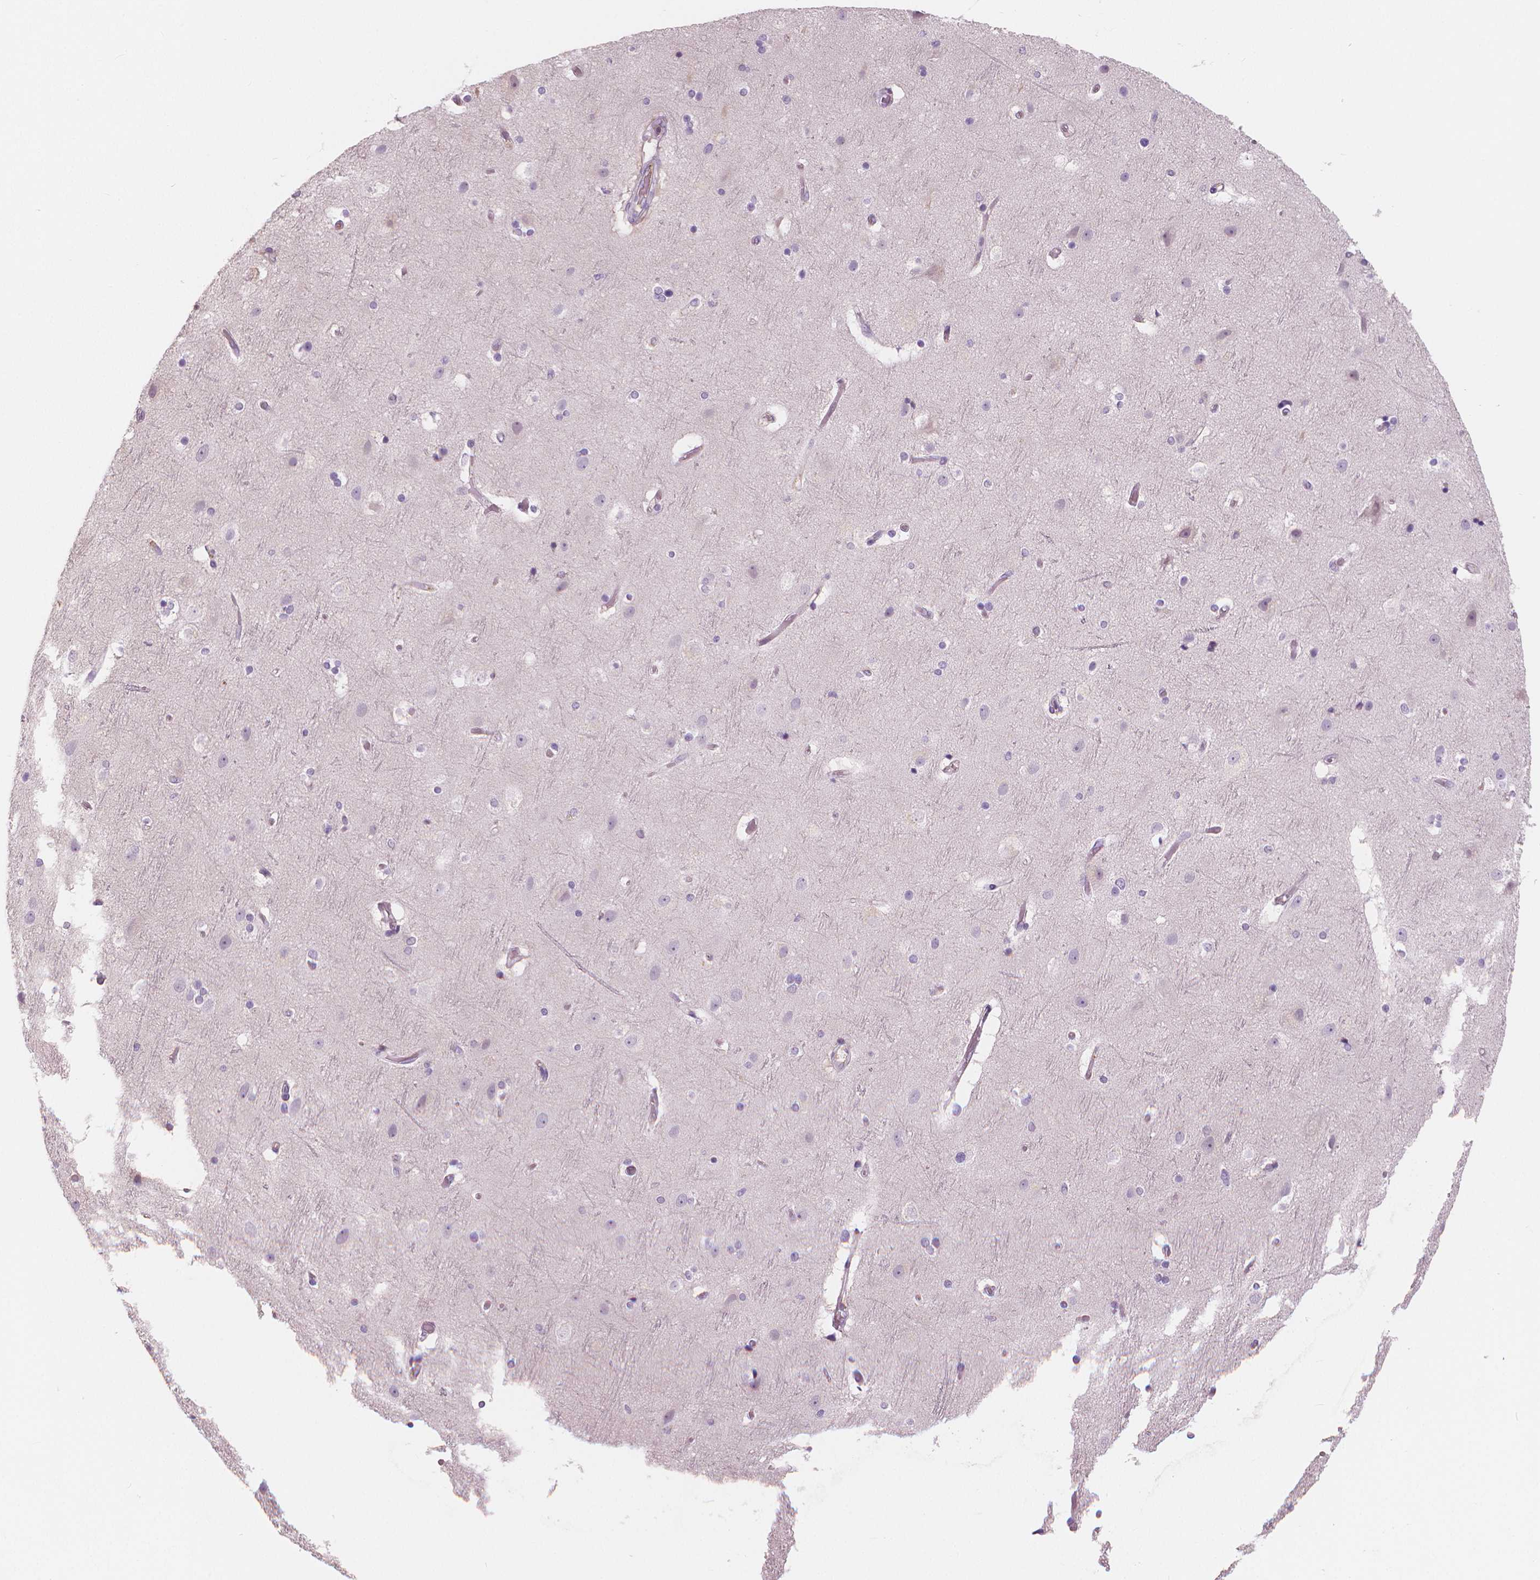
{"staining": {"intensity": "negative", "quantity": "none", "location": "none"}, "tissue": "cerebral cortex", "cell_type": "Endothelial cells", "image_type": "normal", "snomed": [{"axis": "morphology", "description": "Normal tissue, NOS"}, {"axis": "topography", "description": "Cerebral cortex"}], "caption": "DAB (3,3'-diaminobenzidine) immunohistochemical staining of unremarkable human cerebral cortex shows no significant positivity in endothelial cells. (IHC, brightfield microscopy, high magnification).", "gene": "APOA4", "patient": {"sex": "female", "age": 52}}